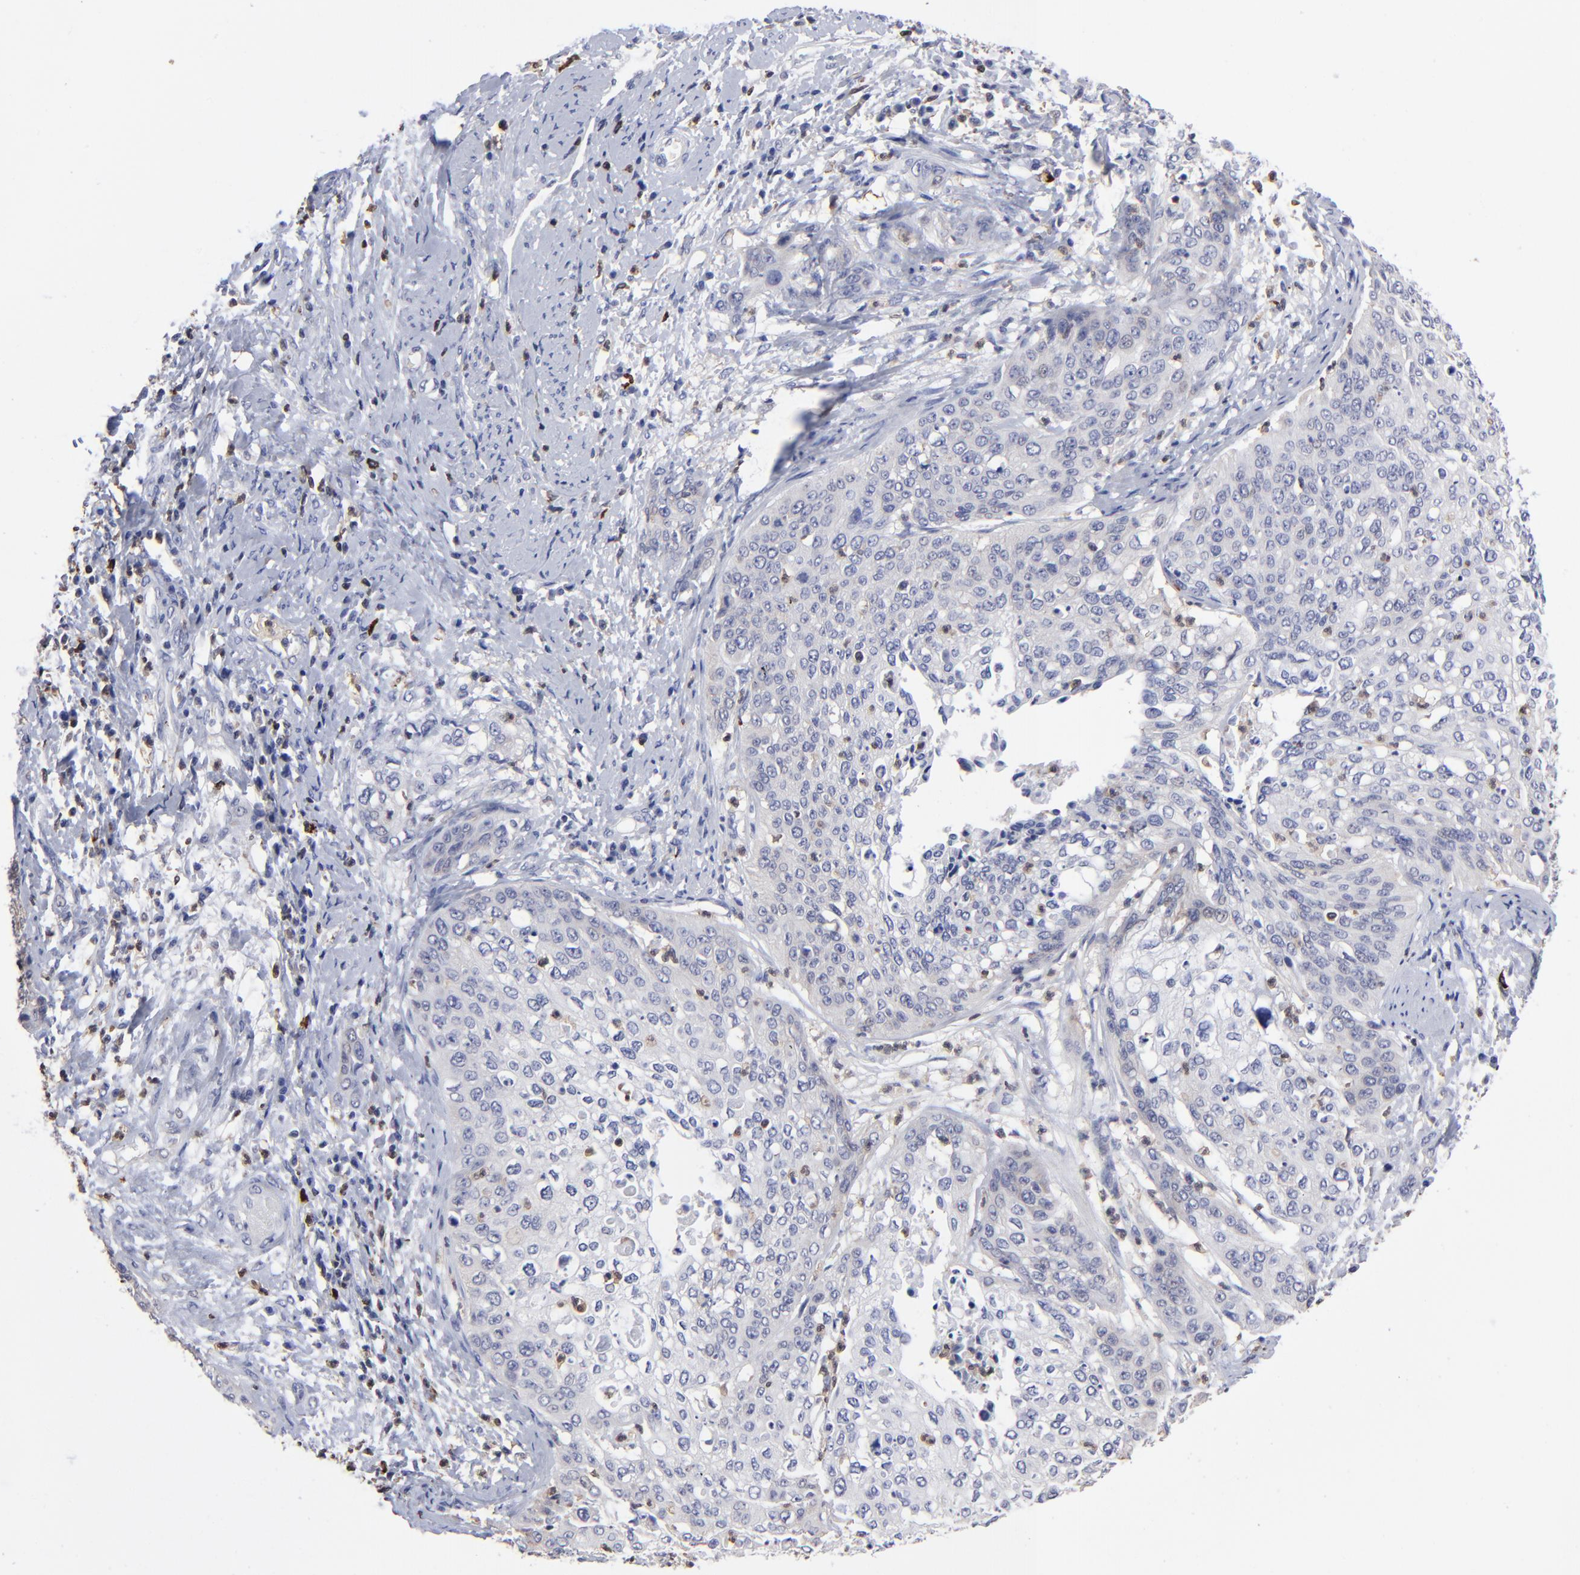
{"staining": {"intensity": "negative", "quantity": "none", "location": "none"}, "tissue": "cervical cancer", "cell_type": "Tumor cells", "image_type": "cancer", "snomed": [{"axis": "morphology", "description": "Squamous cell carcinoma, NOS"}, {"axis": "topography", "description": "Cervix"}], "caption": "The image exhibits no staining of tumor cells in squamous cell carcinoma (cervical). (Immunohistochemistry, brightfield microscopy, high magnification).", "gene": "TBXT", "patient": {"sex": "female", "age": 41}}